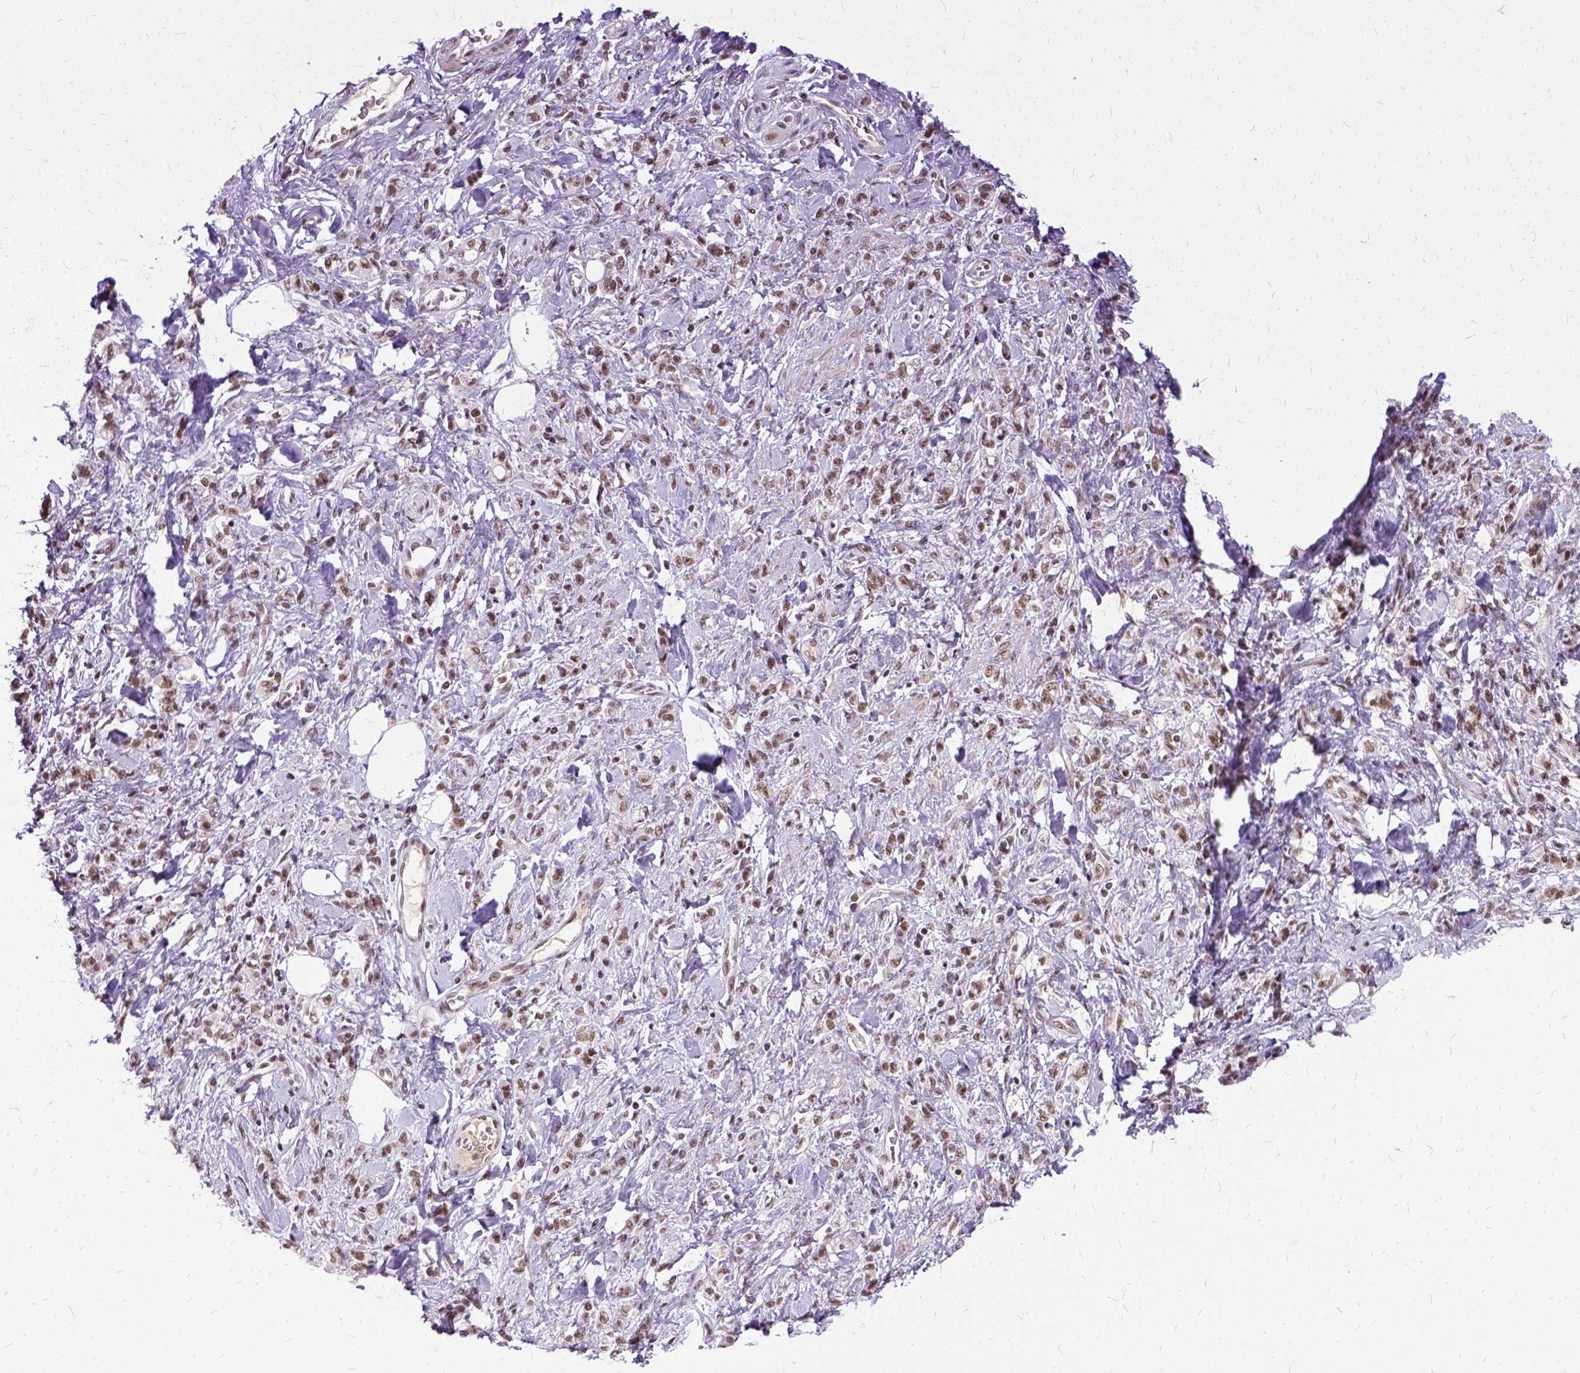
{"staining": {"intensity": "moderate", "quantity": ">75%", "location": "nuclear"}, "tissue": "stomach cancer", "cell_type": "Tumor cells", "image_type": "cancer", "snomed": [{"axis": "morphology", "description": "Adenocarcinoma, NOS"}, {"axis": "topography", "description": "Stomach"}], "caption": "Immunohistochemistry staining of stomach cancer (adenocarcinoma), which displays medium levels of moderate nuclear staining in approximately >75% of tumor cells indicating moderate nuclear protein staining. The staining was performed using DAB (3,3'-diaminobenzidine) (brown) for protein detection and nuclei were counterstained in hematoxylin (blue).", "gene": "SETD1A", "patient": {"sex": "male", "age": 77}}